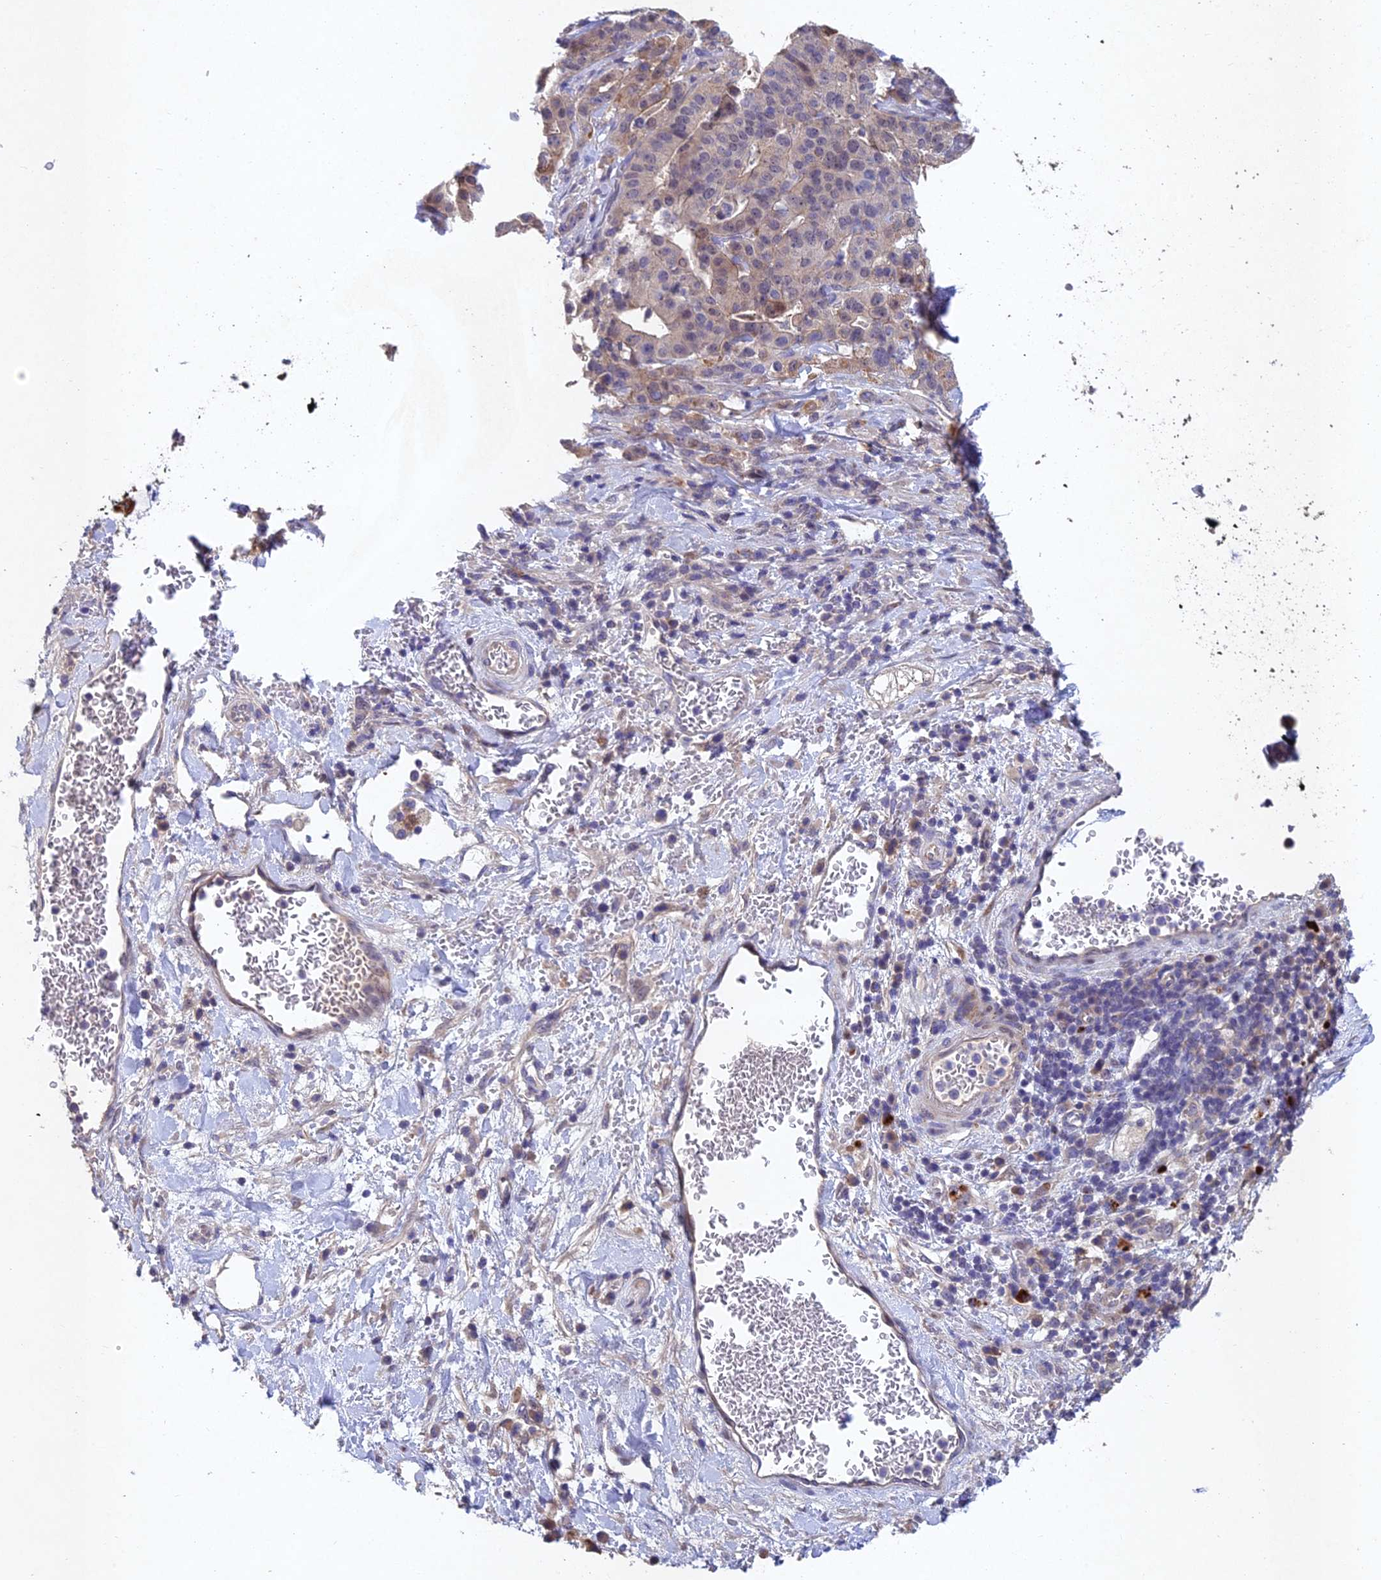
{"staining": {"intensity": "negative", "quantity": "none", "location": "none"}, "tissue": "stomach cancer", "cell_type": "Tumor cells", "image_type": "cancer", "snomed": [{"axis": "morphology", "description": "Adenocarcinoma, NOS"}, {"axis": "topography", "description": "Stomach"}], "caption": "There is no significant positivity in tumor cells of stomach cancer (adenocarcinoma).", "gene": "NSMCE1", "patient": {"sex": "male", "age": 48}}